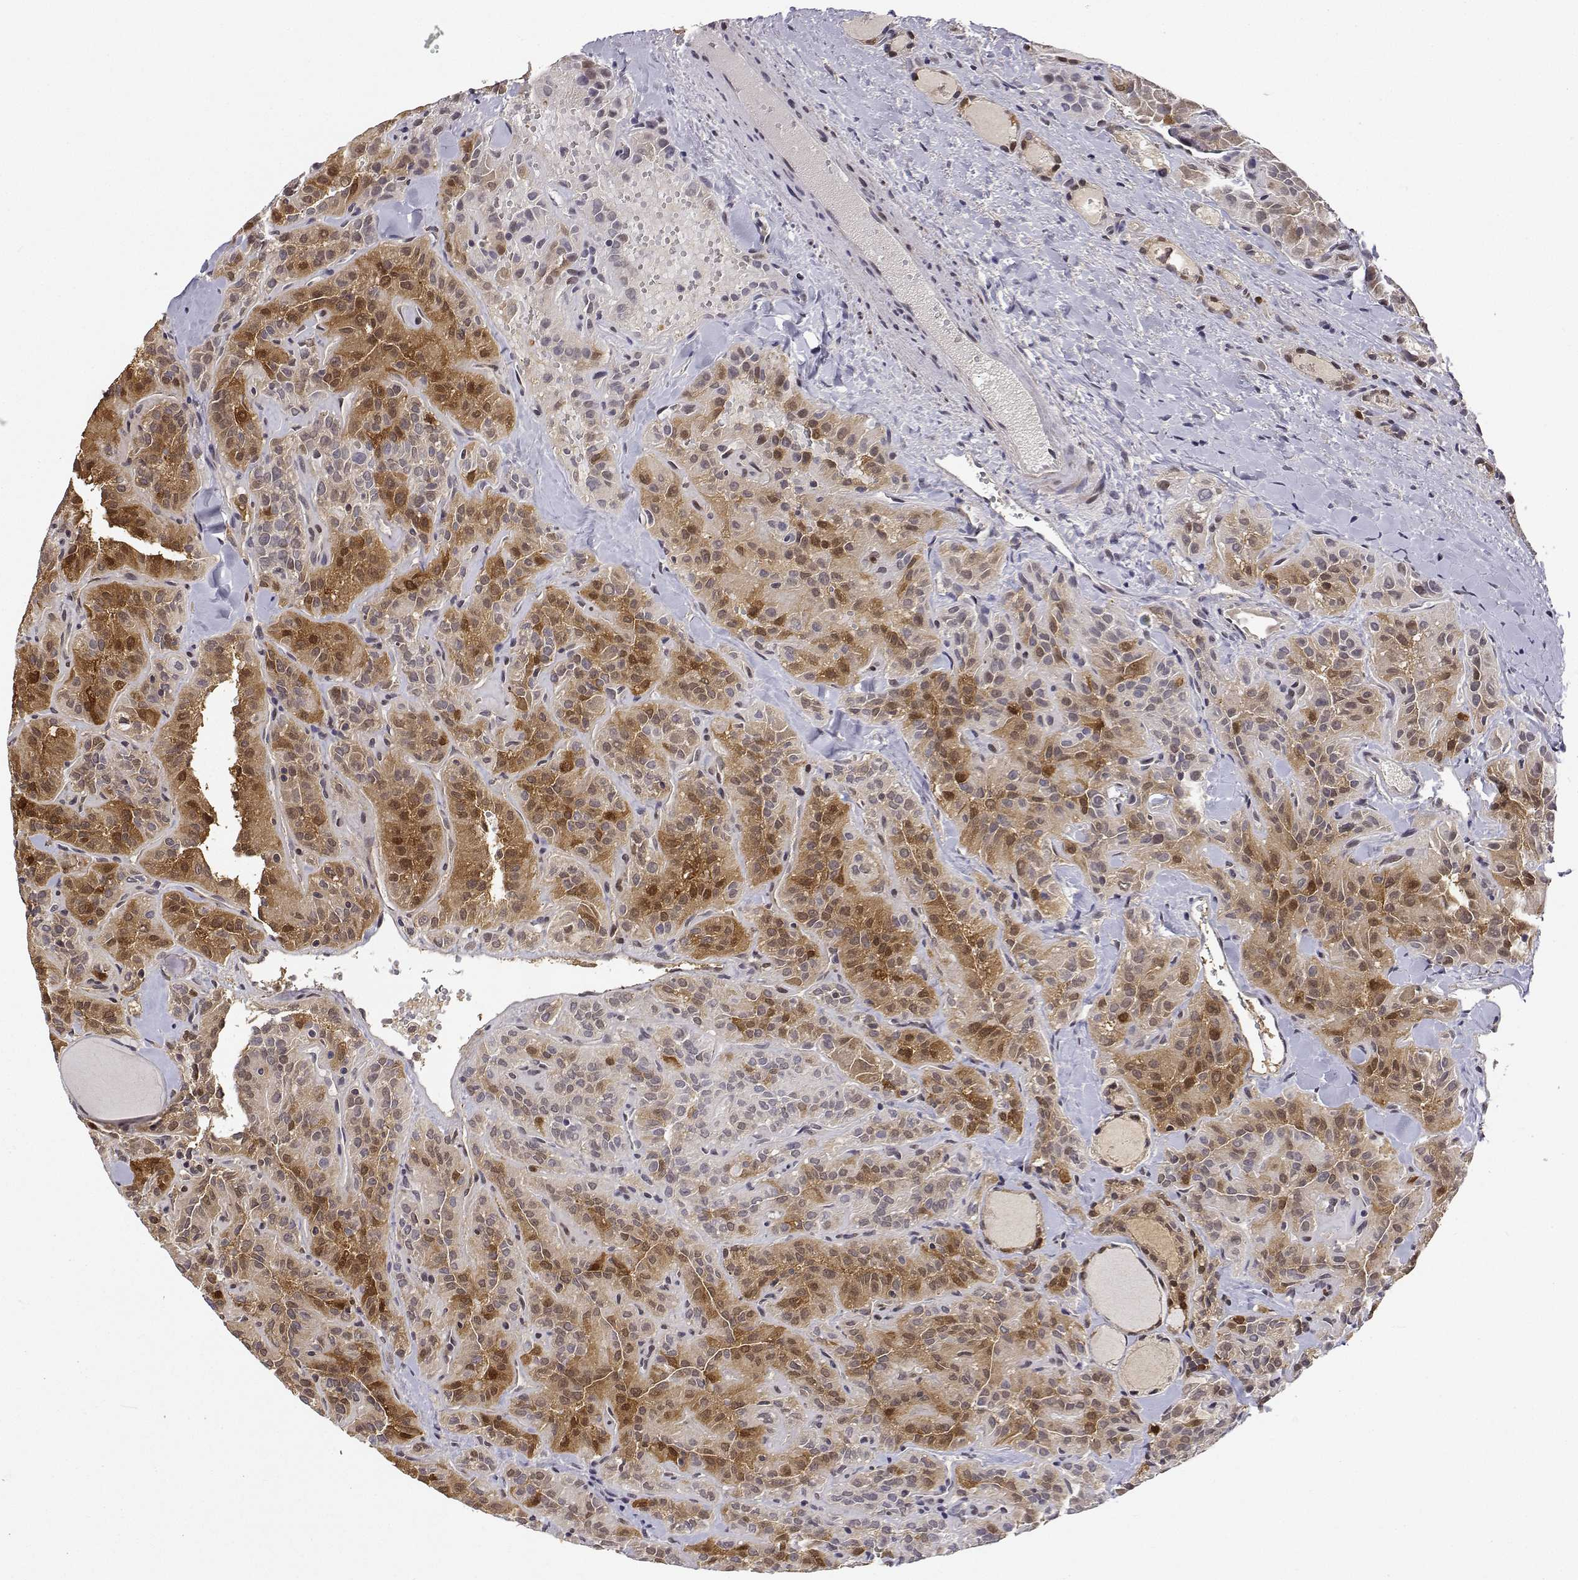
{"staining": {"intensity": "moderate", "quantity": "25%-75%", "location": "cytoplasmic/membranous,nuclear"}, "tissue": "thyroid cancer", "cell_type": "Tumor cells", "image_type": "cancer", "snomed": [{"axis": "morphology", "description": "Papillary adenocarcinoma, NOS"}, {"axis": "topography", "description": "Thyroid gland"}], "caption": "Thyroid cancer stained with immunohistochemistry (IHC) demonstrates moderate cytoplasmic/membranous and nuclear positivity in approximately 25%-75% of tumor cells. The protein of interest is stained brown, and the nuclei are stained in blue (DAB IHC with brightfield microscopy, high magnification).", "gene": "PHGDH", "patient": {"sex": "female", "age": 45}}